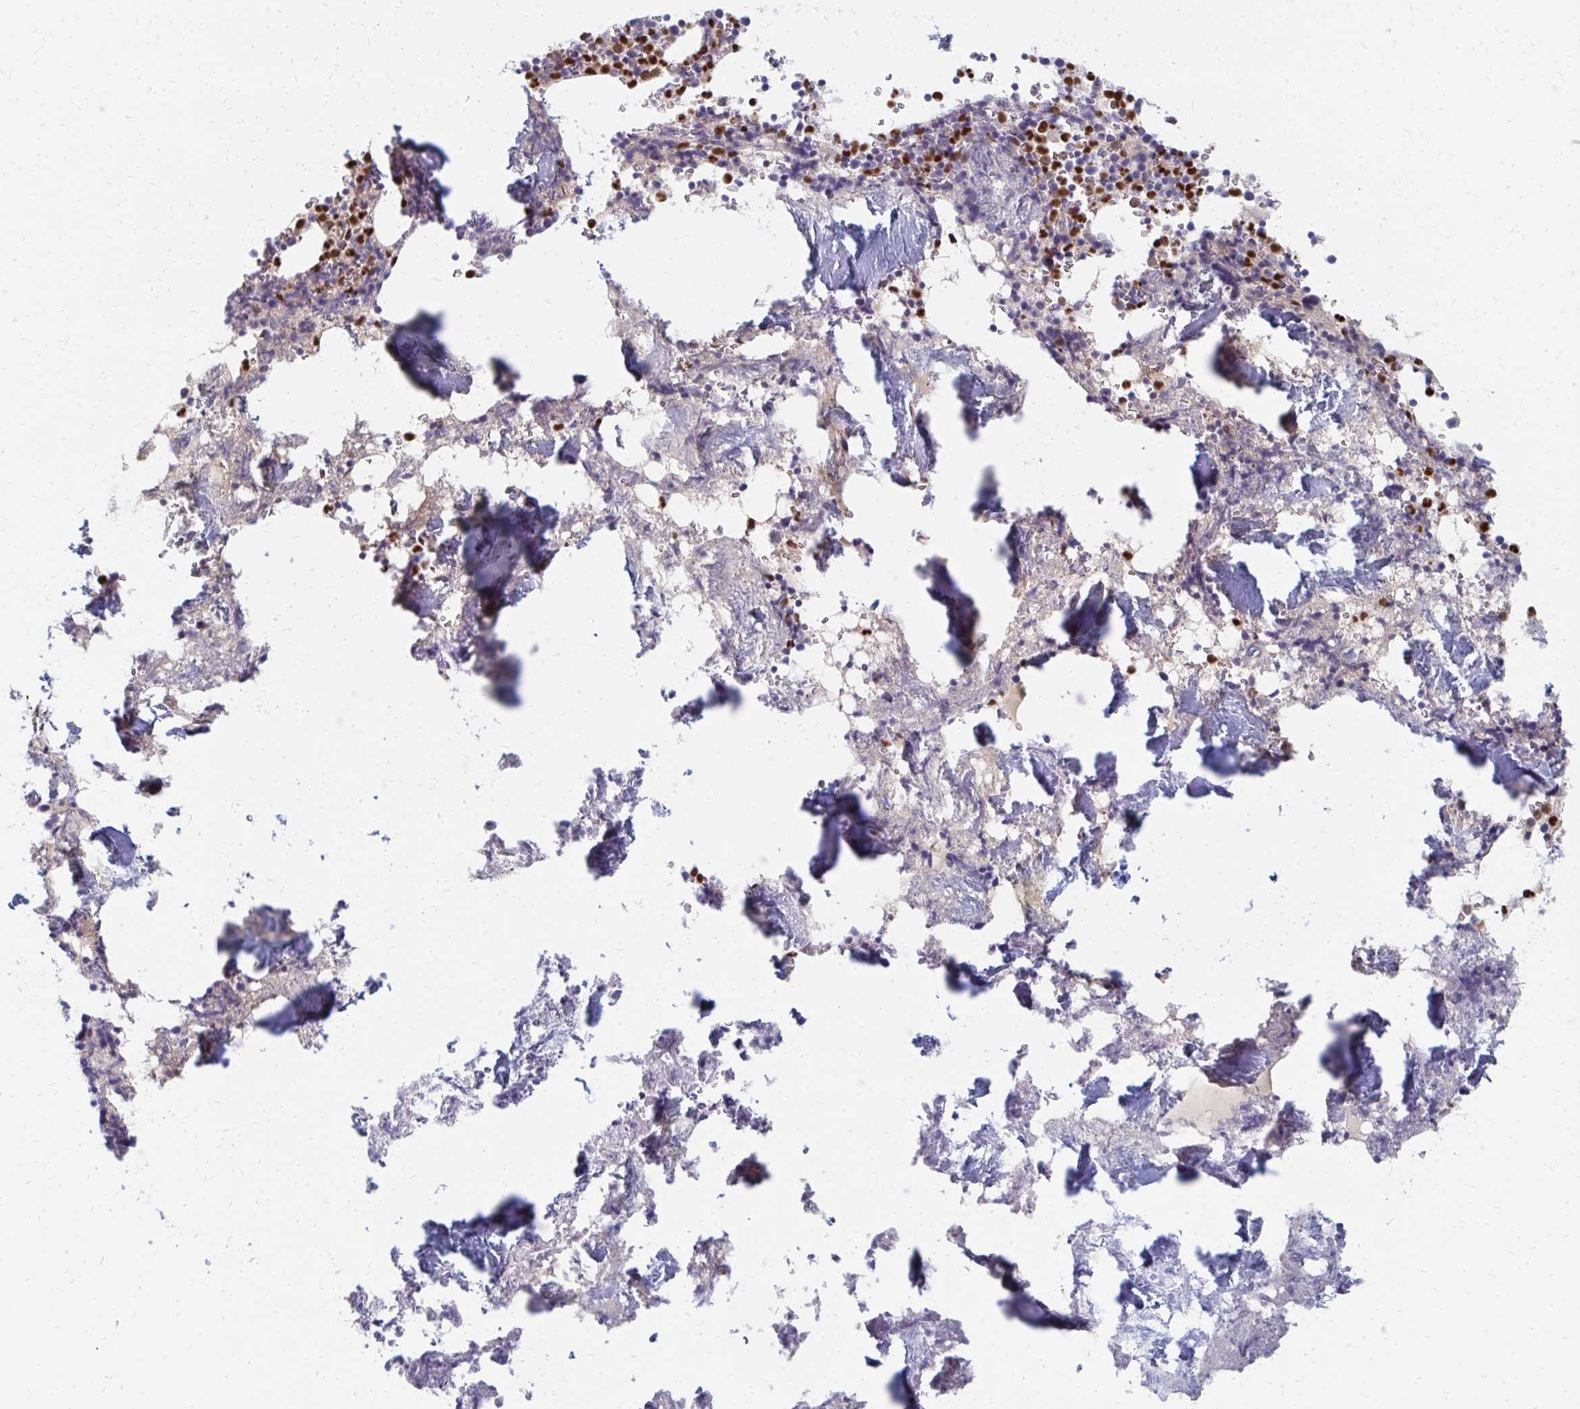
{"staining": {"intensity": "moderate", "quantity": "25%-75%", "location": "nuclear"}, "tissue": "bone marrow", "cell_type": "Hematopoietic cells", "image_type": "normal", "snomed": [{"axis": "morphology", "description": "Normal tissue, NOS"}, {"axis": "topography", "description": "Bone marrow"}], "caption": "Normal bone marrow exhibits moderate nuclear positivity in approximately 25%-75% of hematopoietic cells.", "gene": "PLK3", "patient": {"sex": "female", "age": 42}}